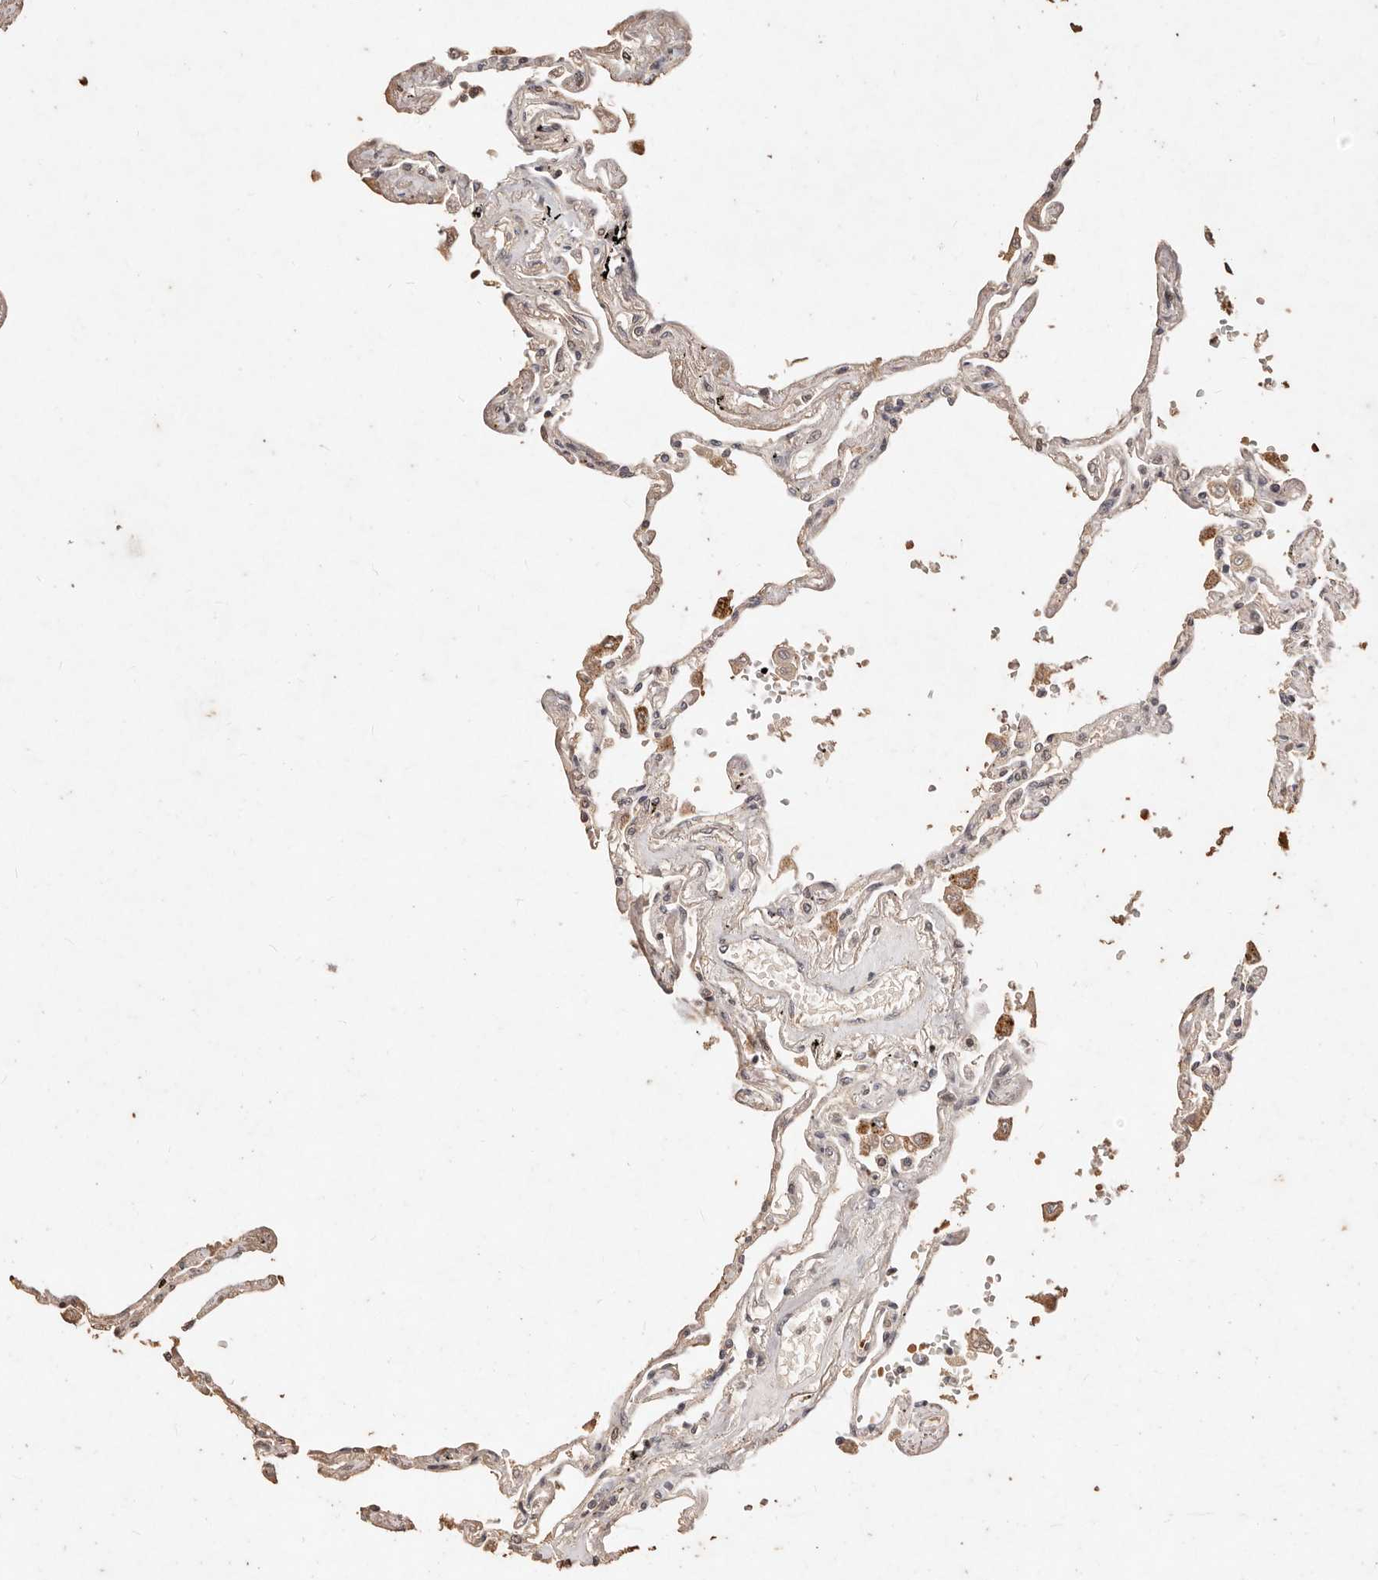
{"staining": {"intensity": "weak", "quantity": "25%-75%", "location": "cytoplasmic/membranous"}, "tissue": "lung", "cell_type": "Alveolar cells", "image_type": "normal", "snomed": [{"axis": "morphology", "description": "Normal tissue, NOS"}, {"axis": "topography", "description": "Lung"}], "caption": "Protein staining by immunohistochemistry (IHC) shows weak cytoplasmic/membranous staining in approximately 25%-75% of alveolar cells in normal lung.", "gene": "KIF9", "patient": {"sex": "female", "age": 67}}